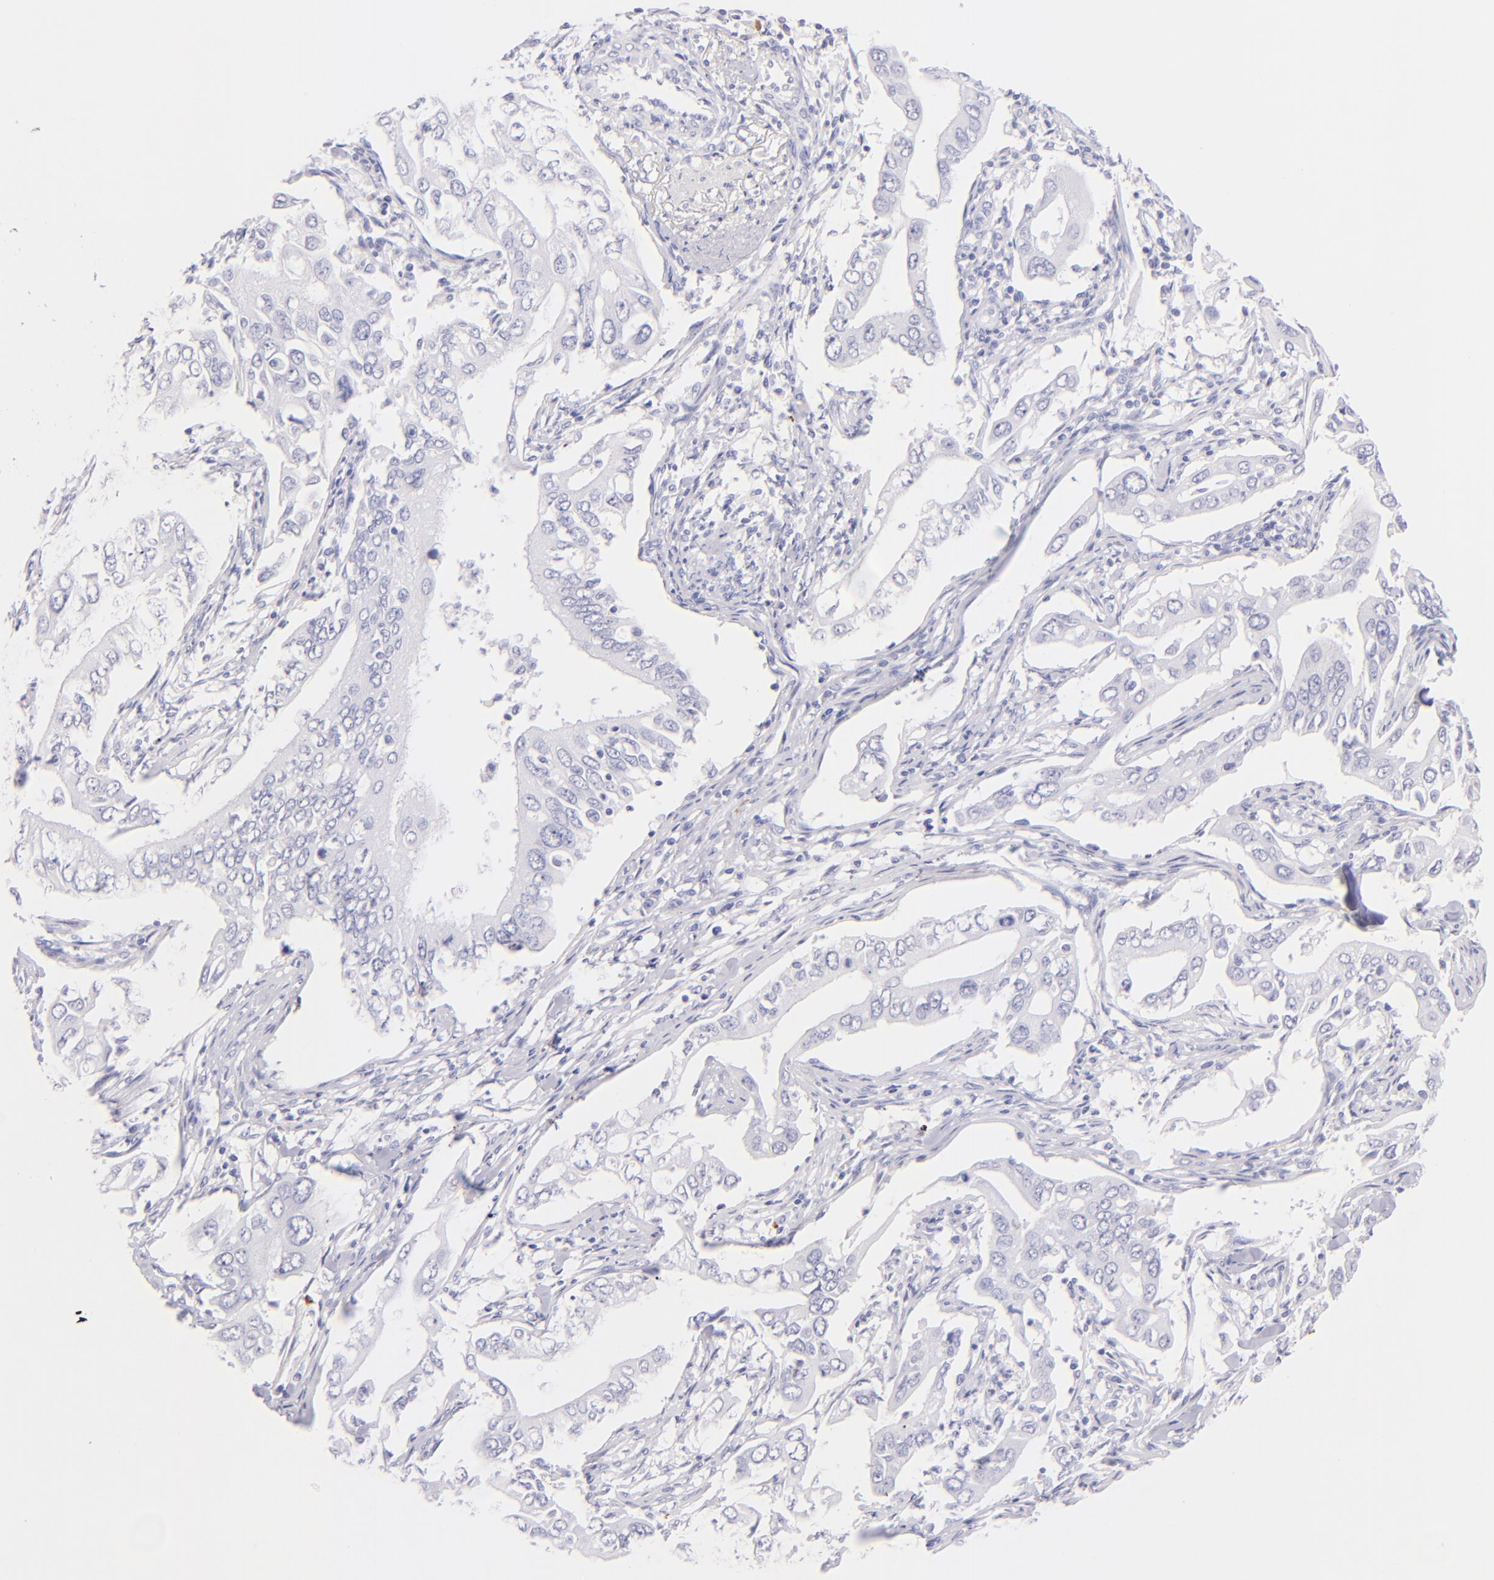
{"staining": {"intensity": "negative", "quantity": "none", "location": "none"}, "tissue": "lung cancer", "cell_type": "Tumor cells", "image_type": "cancer", "snomed": [{"axis": "morphology", "description": "Adenocarcinoma, NOS"}, {"axis": "topography", "description": "Lung"}], "caption": "IHC histopathology image of neoplastic tissue: lung adenocarcinoma stained with DAB exhibits no significant protein expression in tumor cells. The staining is performed using DAB brown chromogen with nuclei counter-stained in using hematoxylin.", "gene": "SDC1", "patient": {"sex": "male", "age": 48}}